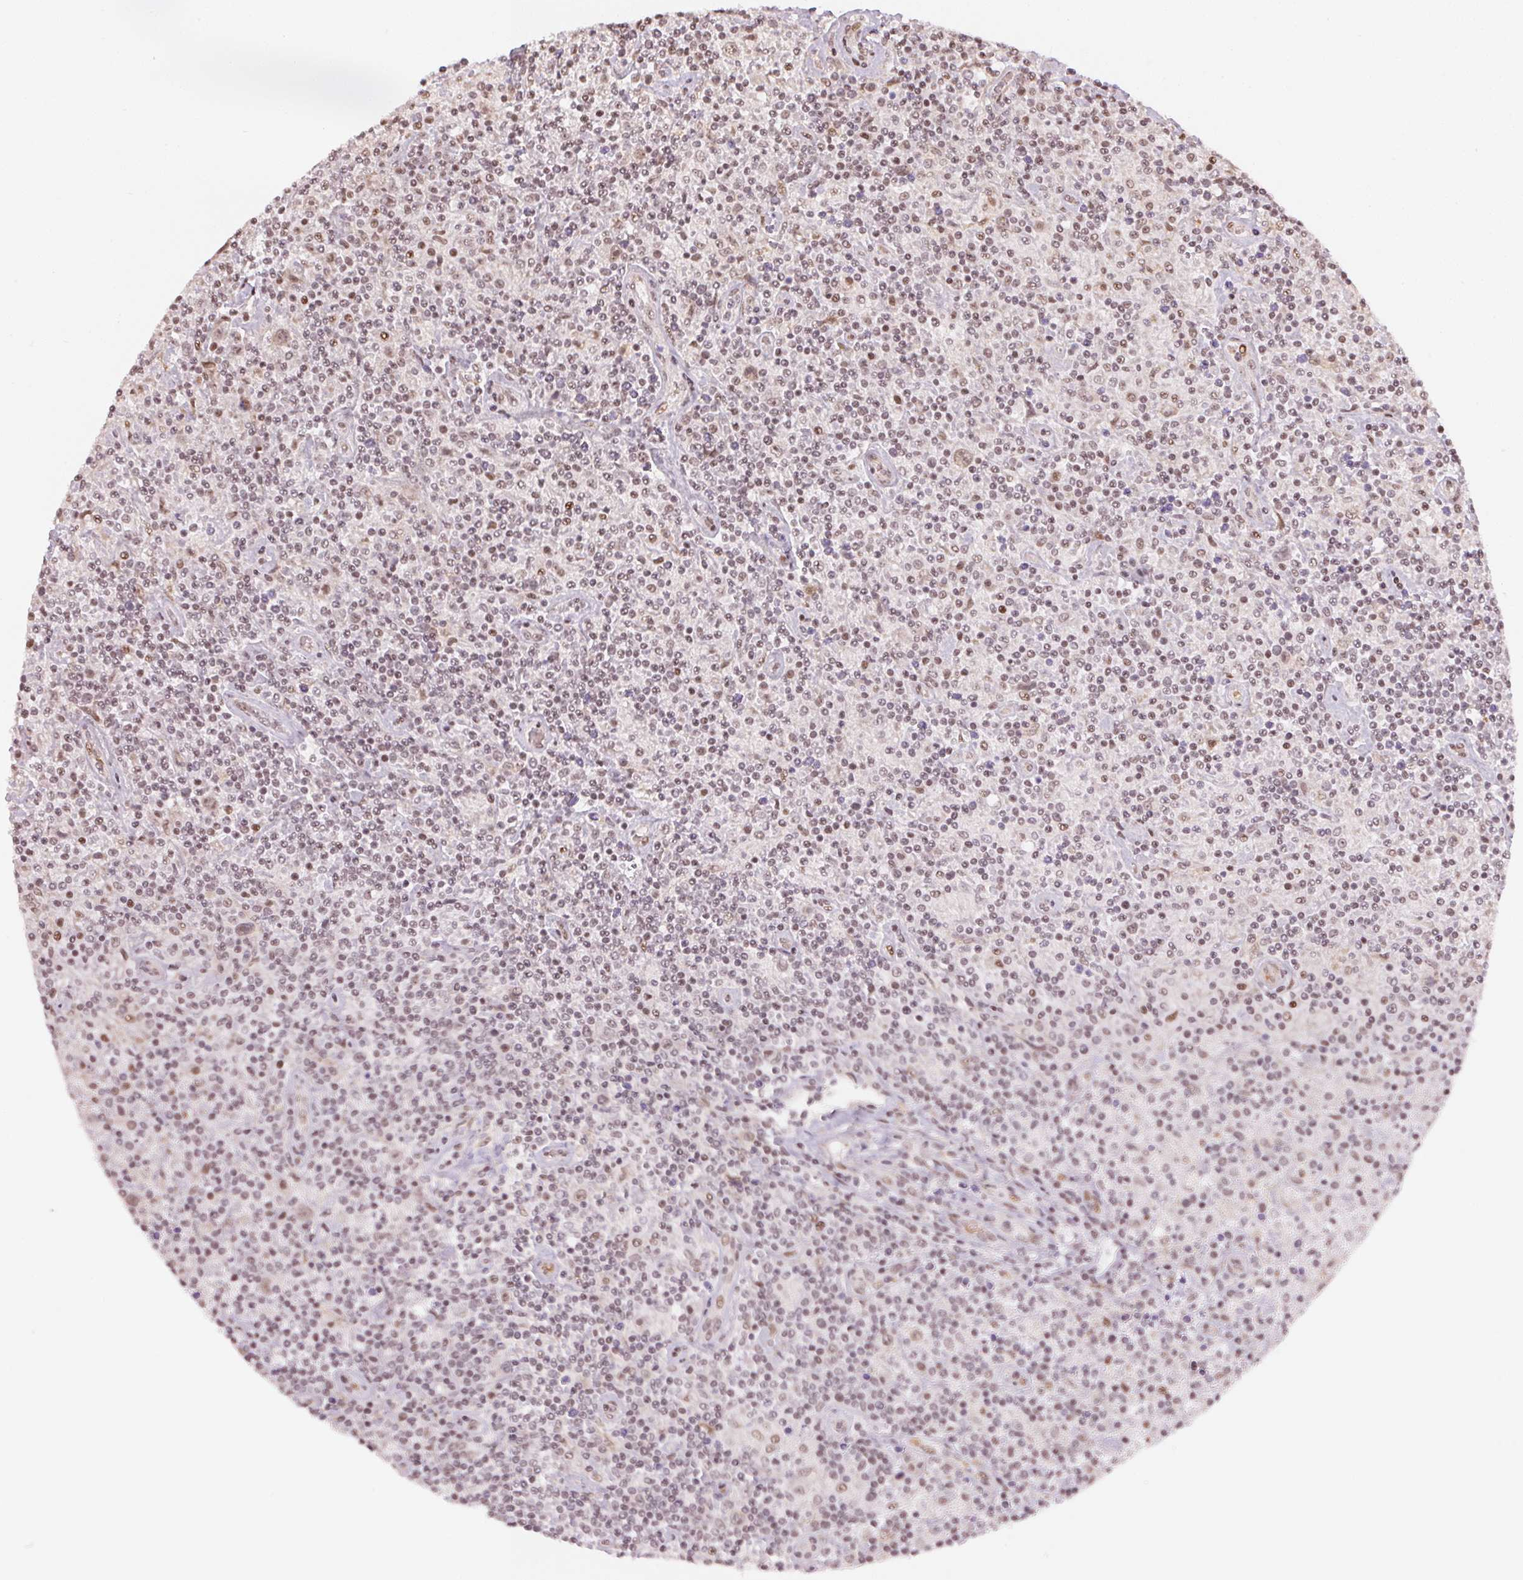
{"staining": {"intensity": "weak", "quantity": ">75%", "location": "nuclear"}, "tissue": "lymphoma", "cell_type": "Tumor cells", "image_type": "cancer", "snomed": [{"axis": "morphology", "description": "Hodgkin's disease, NOS"}, {"axis": "topography", "description": "Lymph node"}], "caption": "Immunohistochemistry (IHC) (DAB) staining of human Hodgkin's disease exhibits weak nuclear protein positivity in about >75% of tumor cells.", "gene": "KAT6A", "patient": {"sex": "male", "age": 70}}